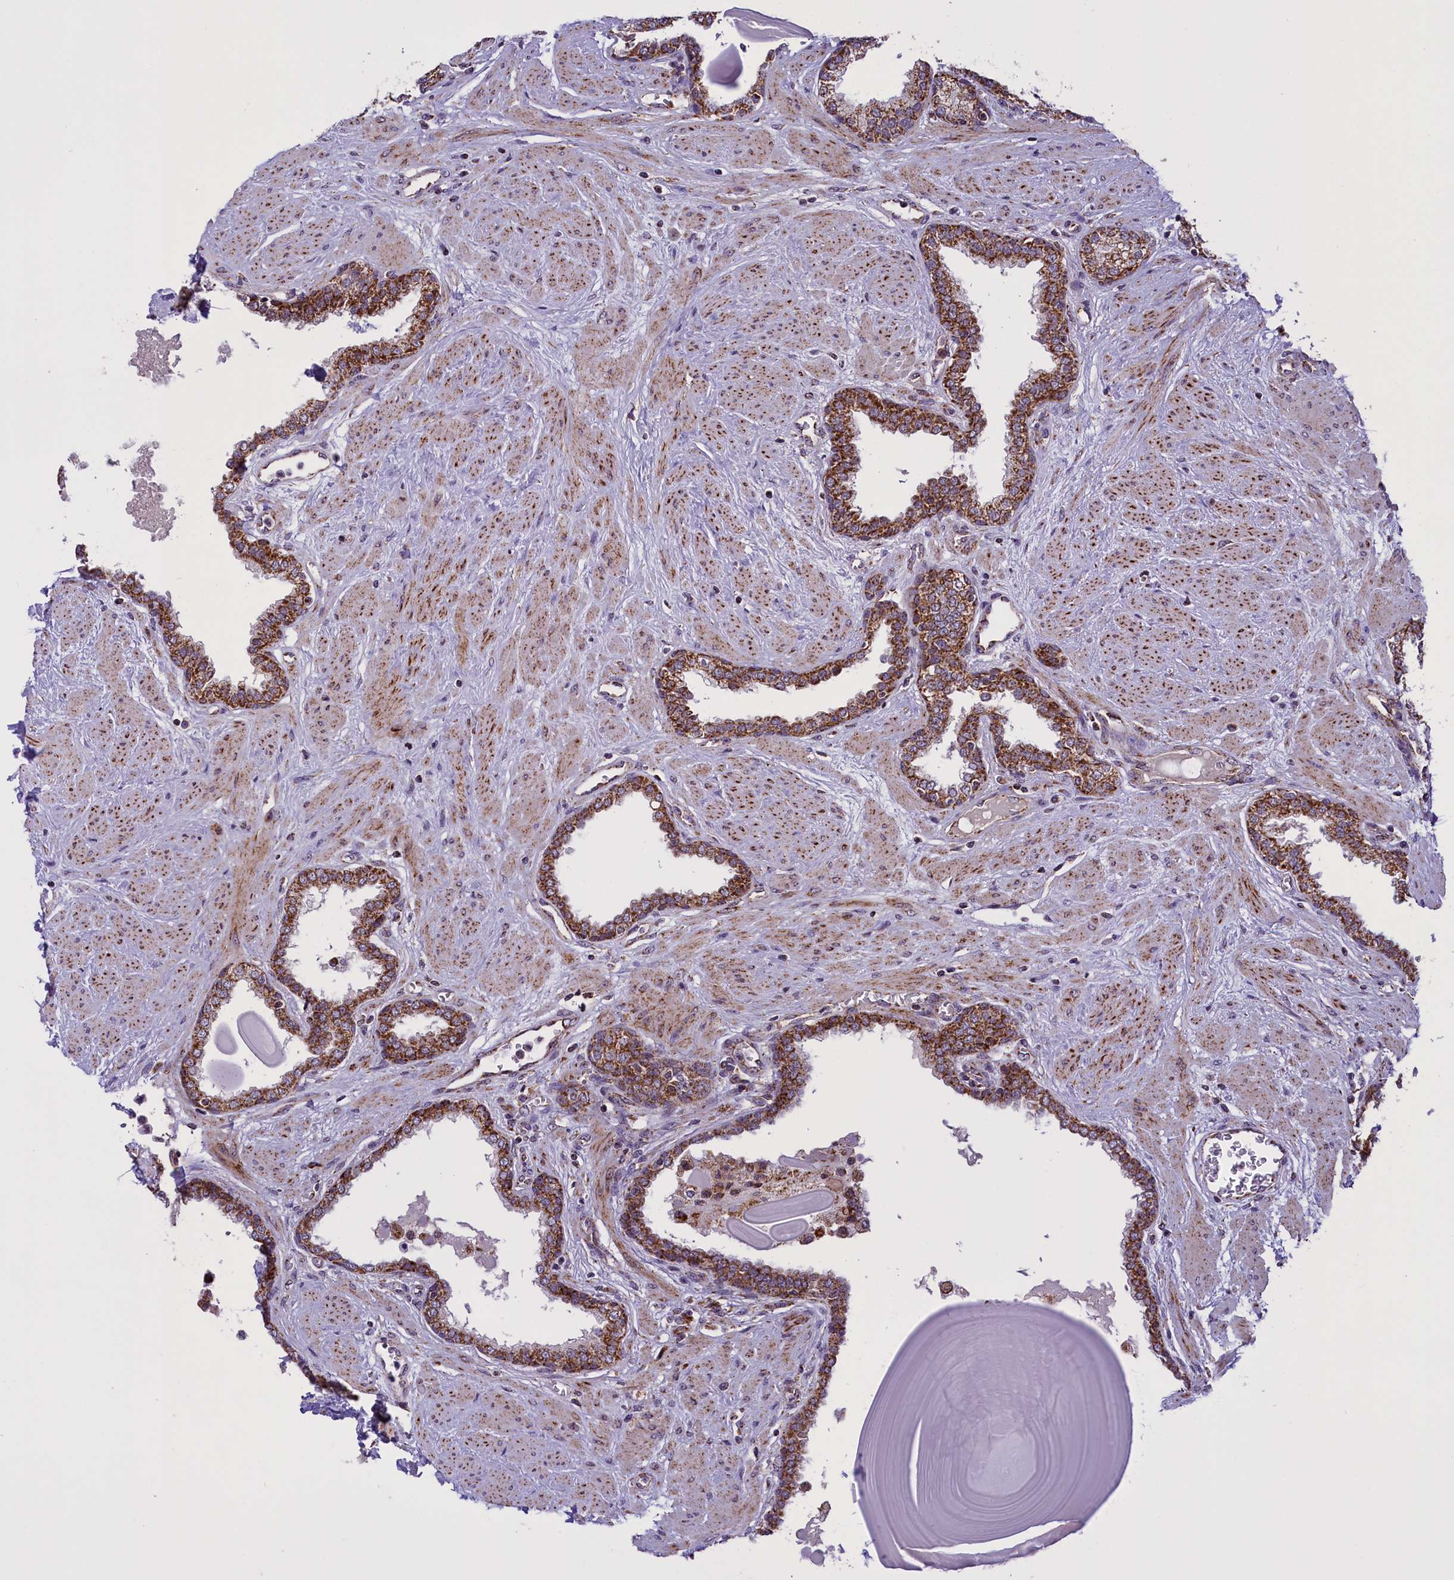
{"staining": {"intensity": "strong", "quantity": ">75%", "location": "cytoplasmic/membranous"}, "tissue": "prostate", "cell_type": "Glandular cells", "image_type": "normal", "snomed": [{"axis": "morphology", "description": "Normal tissue, NOS"}, {"axis": "topography", "description": "Prostate"}], "caption": "Immunohistochemical staining of unremarkable prostate displays high levels of strong cytoplasmic/membranous positivity in about >75% of glandular cells.", "gene": "NDUFS5", "patient": {"sex": "male", "age": 51}}